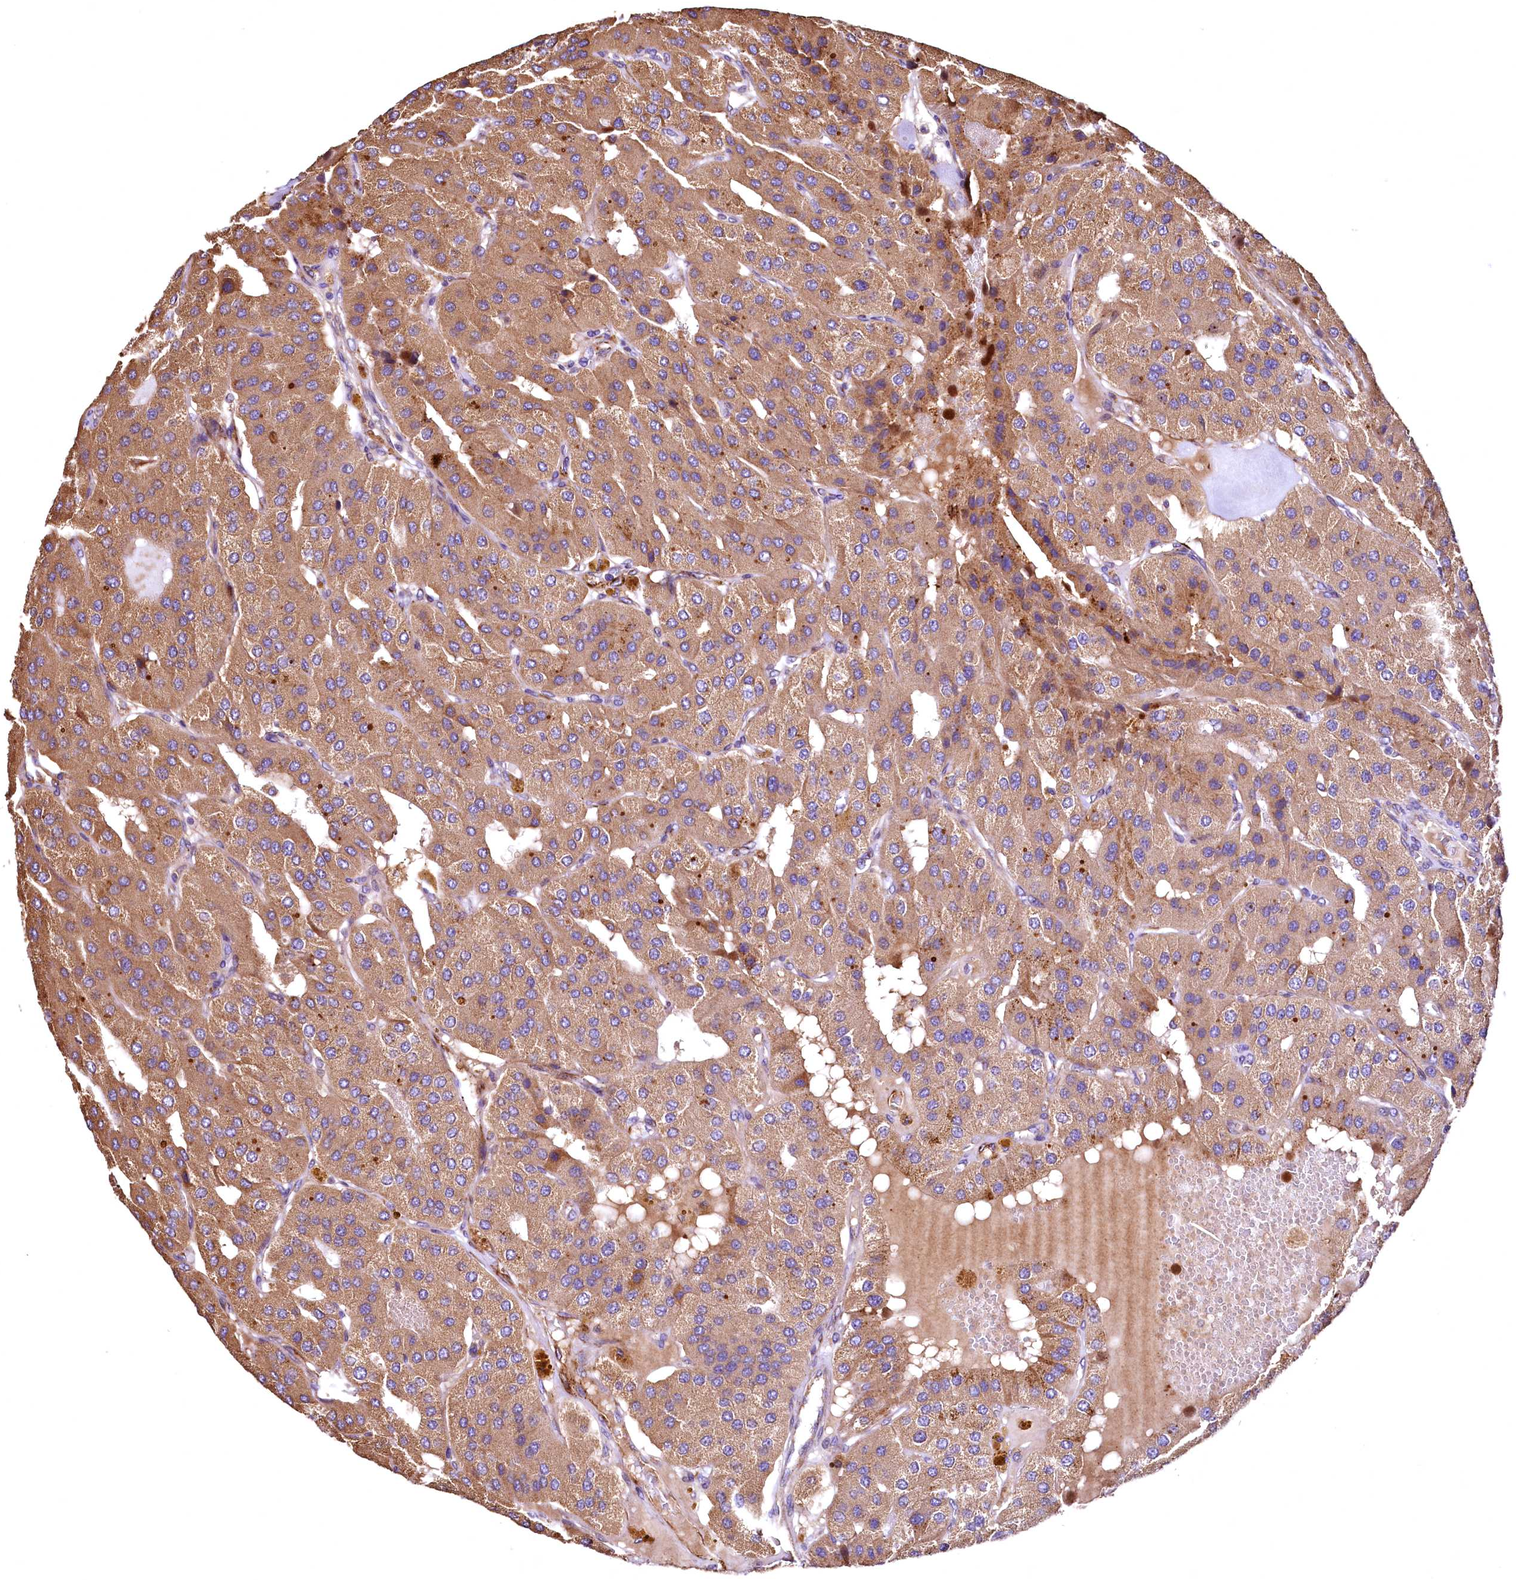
{"staining": {"intensity": "moderate", "quantity": ">75%", "location": "cytoplasmic/membranous"}, "tissue": "parathyroid gland", "cell_type": "Glandular cells", "image_type": "normal", "snomed": [{"axis": "morphology", "description": "Normal tissue, NOS"}, {"axis": "morphology", "description": "Adenoma, NOS"}, {"axis": "topography", "description": "Parathyroid gland"}], "caption": "Unremarkable parathyroid gland shows moderate cytoplasmic/membranous staining in about >75% of glandular cells, visualized by immunohistochemistry.", "gene": "RASSF1", "patient": {"sex": "female", "age": 86}}